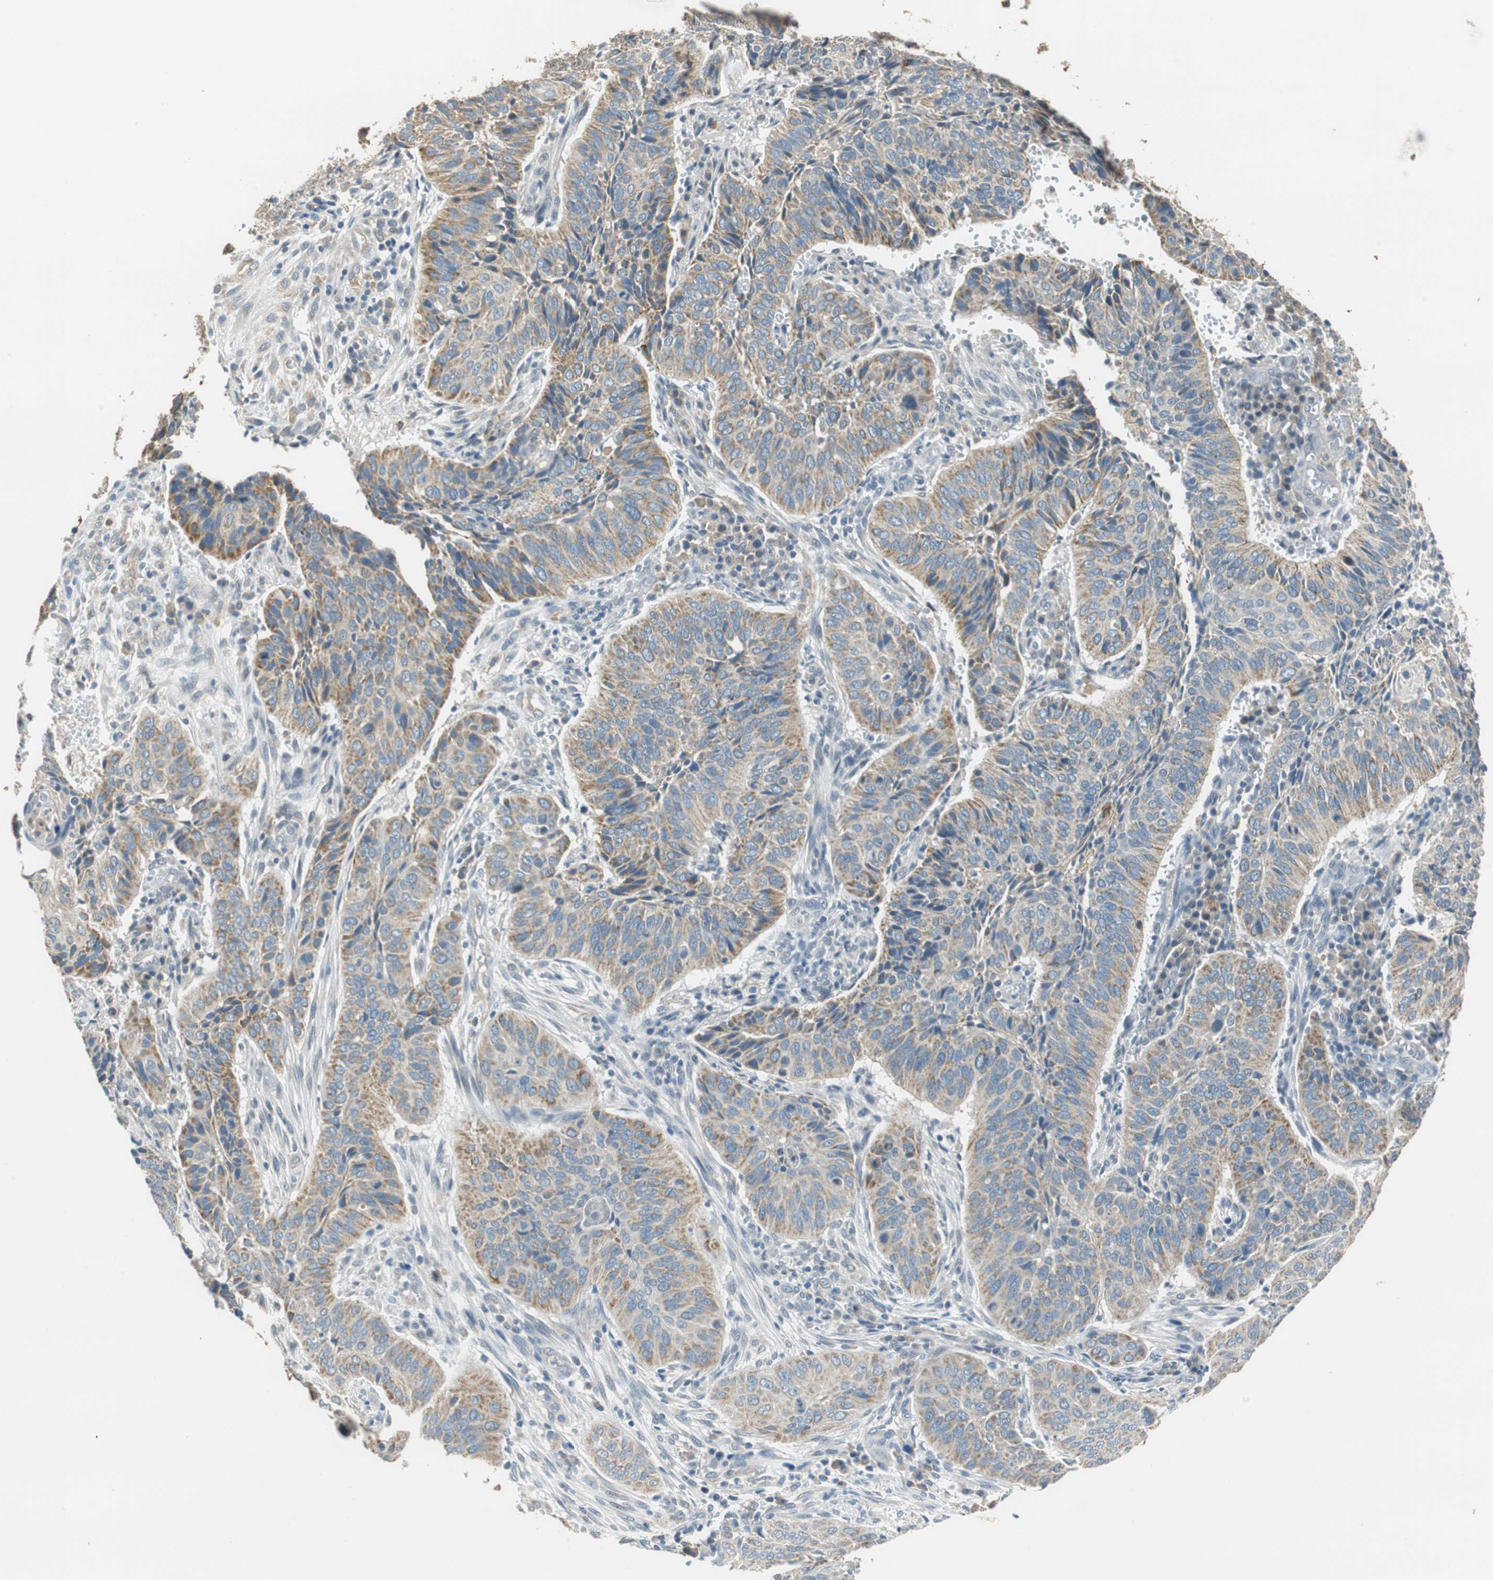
{"staining": {"intensity": "moderate", "quantity": "25%-75%", "location": "cytoplasmic/membranous"}, "tissue": "cervical cancer", "cell_type": "Tumor cells", "image_type": "cancer", "snomed": [{"axis": "morphology", "description": "Squamous cell carcinoma, NOS"}, {"axis": "topography", "description": "Cervix"}], "caption": "Immunohistochemistry (IHC) (DAB (3,3'-diaminobenzidine)) staining of cervical cancer (squamous cell carcinoma) reveals moderate cytoplasmic/membranous protein positivity in approximately 25%-75% of tumor cells. (DAB (3,3'-diaminobenzidine) IHC, brown staining for protein, blue staining for nuclei).", "gene": "ALDH4A1", "patient": {"sex": "female", "age": 39}}